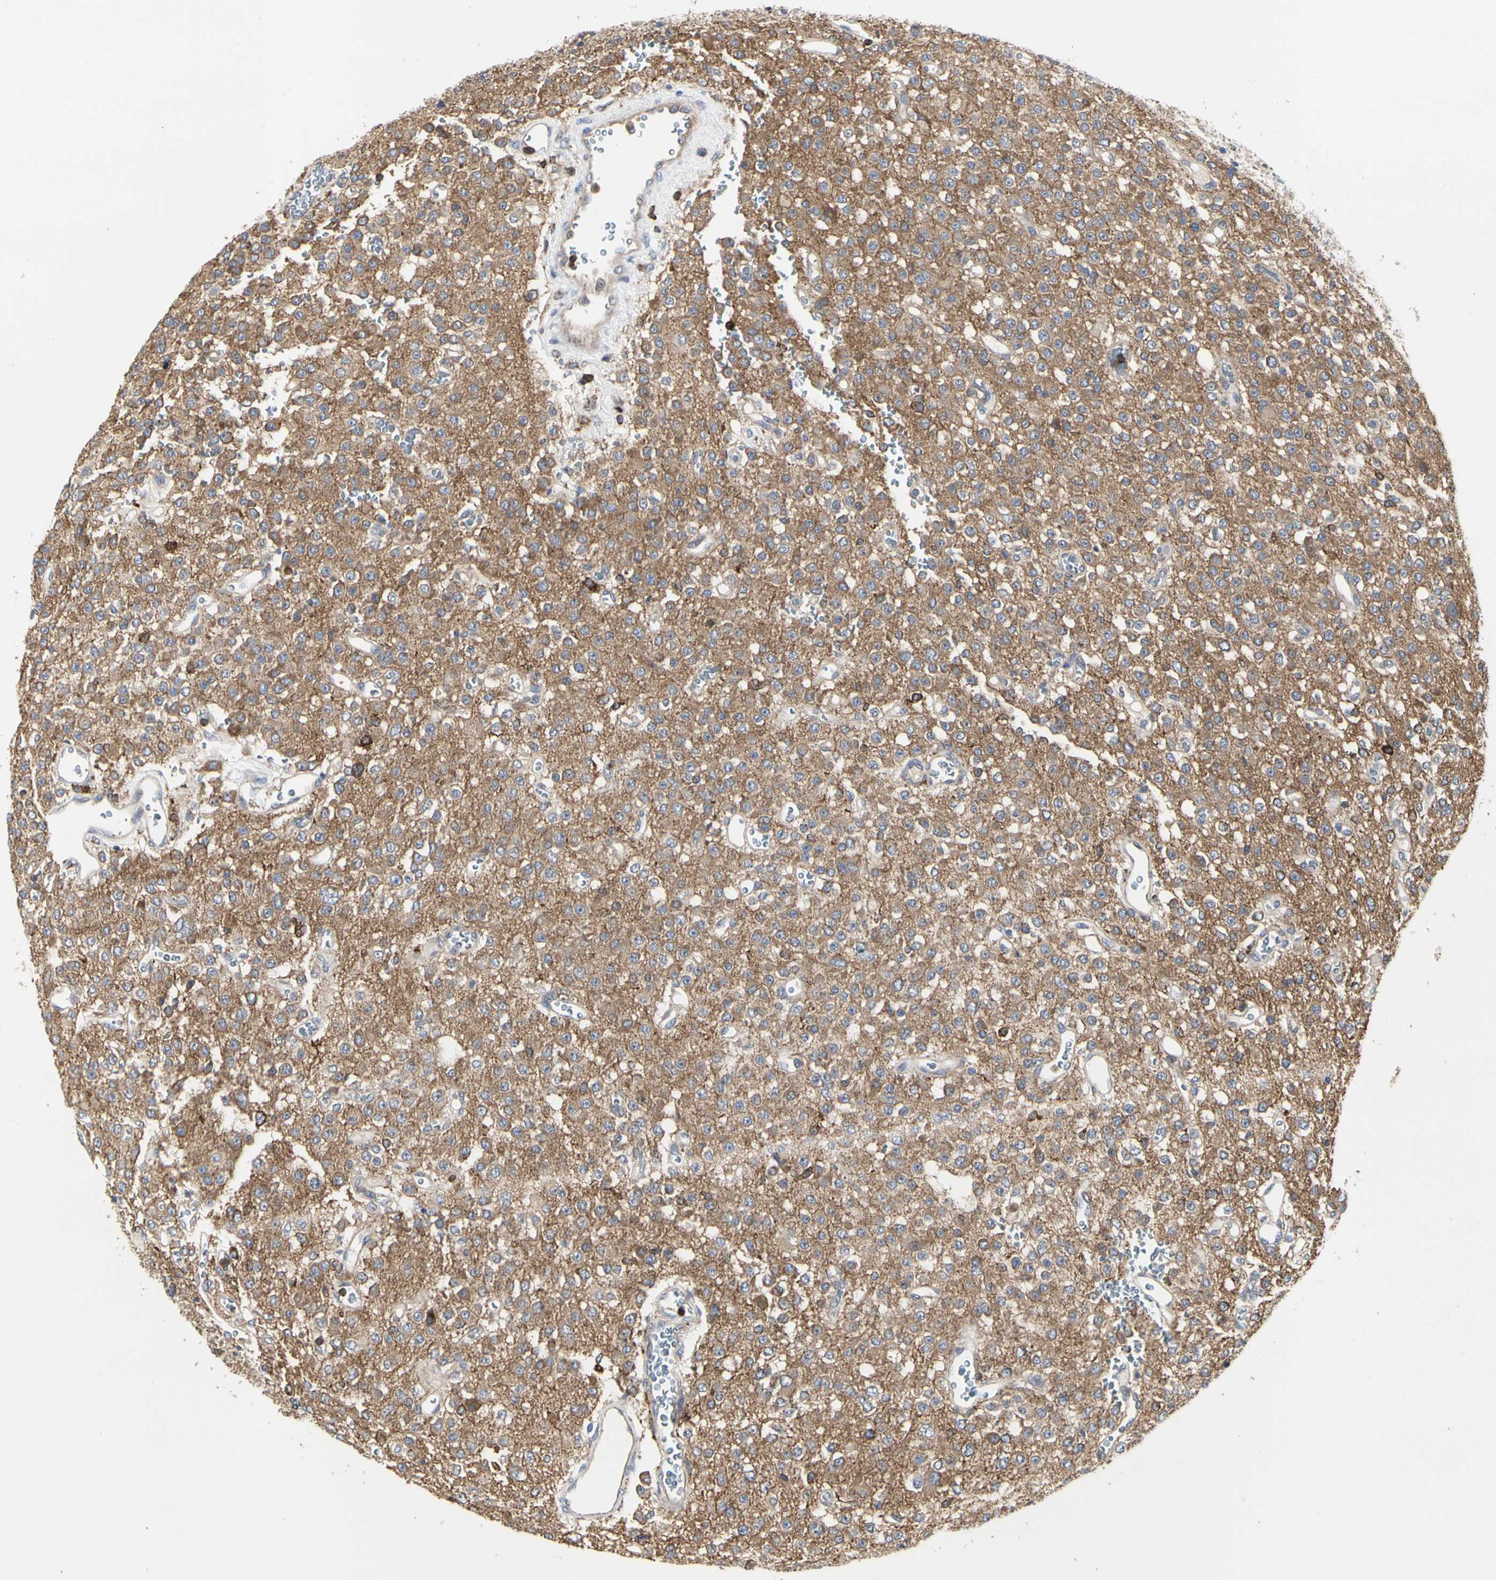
{"staining": {"intensity": "moderate", "quantity": ">75%", "location": "cytoplasmic/membranous"}, "tissue": "glioma", "cell_type": "Tumor cells", "image_type": "cancer", "snomed": [{"axis": "morphology", "description": "Glioma, malignant, Low grade"}, {"axis": "topography", "description": "Brain"}], "caption": "Moderate cytoplasmic/membranous expression for a protein is appreciated in approximately >75% of tumor cells of glioma using immunohistochemistry.", "gene": "NAPG", "patient": {"sex": "male", "age": 38}}